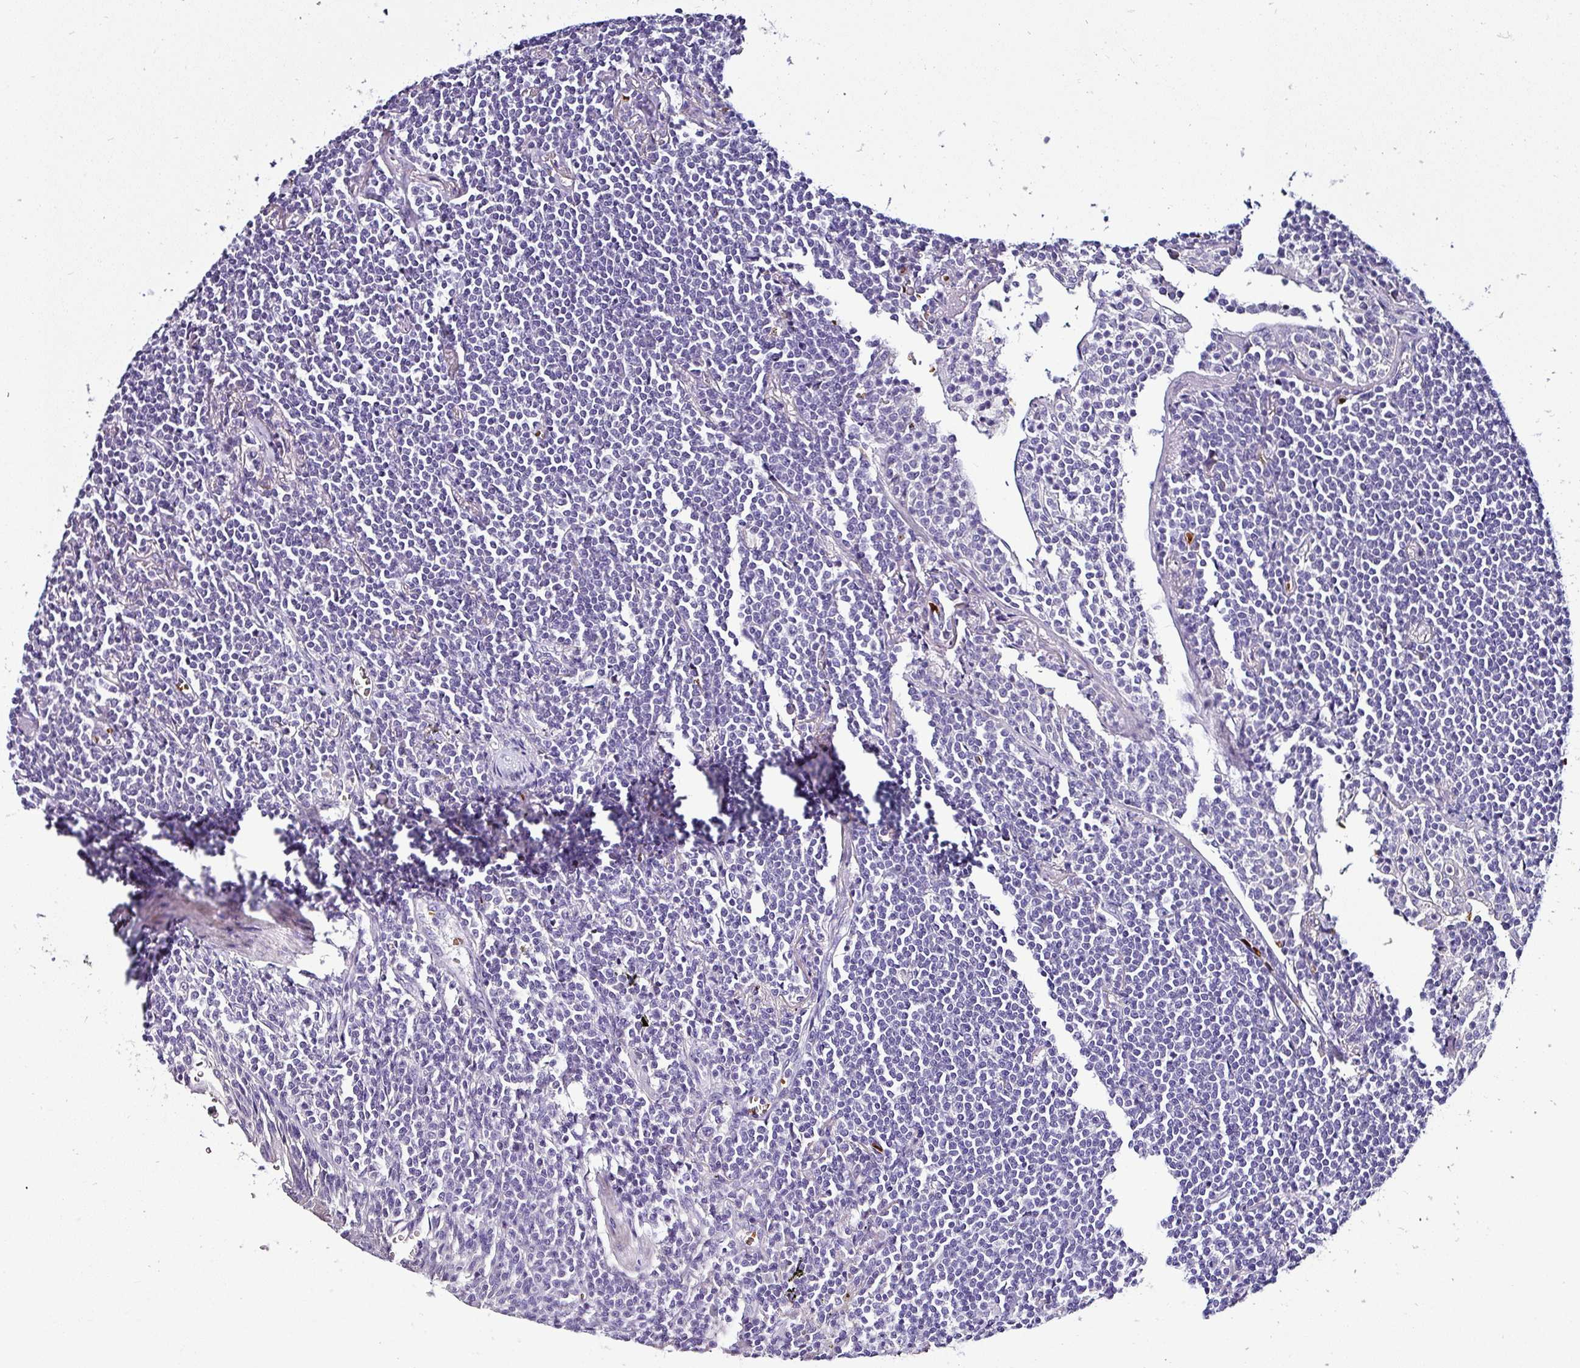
{"staining": {"intensity": "negative", "quantity": "none", "location": "none"}, "tissue": "lymphoma", "cell_type": "Tumor cells", "image_type": "cancer", "snomed": [{"axis": "morphology", "description": "Malignant lymphoma, non-Hodgkin's type, Low grade"}, {"axis": "topography", "description": "Lung"}], "caption": "Immunohistochemistry of human lymphoma demonstrates no staining in tumor cells.", "gene": "NAPSA", "patient": {"sex": "female", "age": 71}}